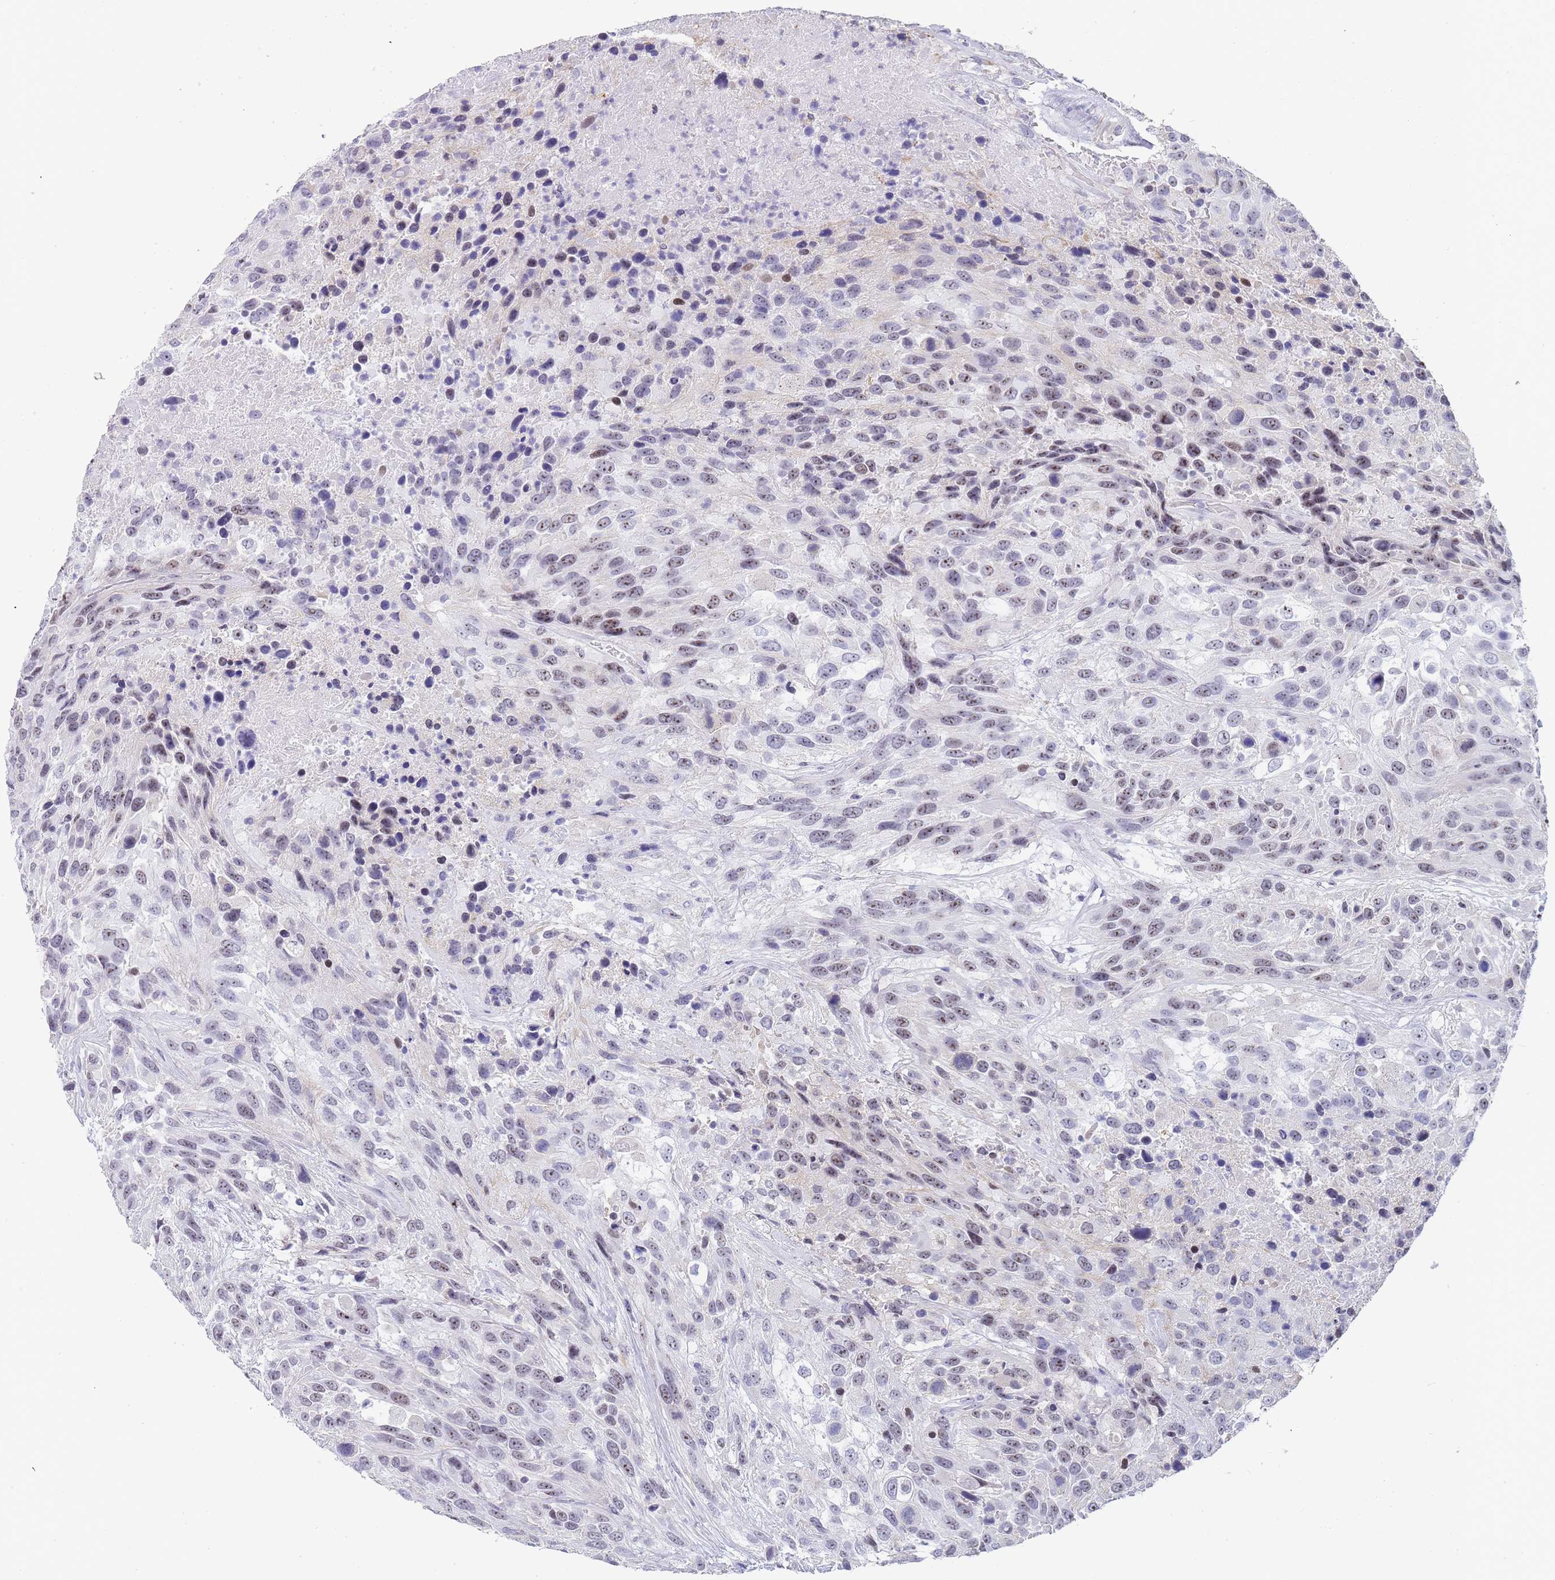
{"staining": {"intensity": "weak", "quantity": ">75%", "location": "nuclear"}, "tissue": "urothelial cancer", "cell_type": "Tumor cells", "image_type": "cancer", "snomed": [{"axis": "morphology", "description": "Urothelial carcinoma, High grade"}, {"axis": "topography", "description": "Urinary bladder"}], "caption": "The immunohistochemical stain highlights weak nuclear expression in tumor cells of urothelial cancer tissue.", "gene": "NOP14", "patient": {"sex": "female", "age": 70}}